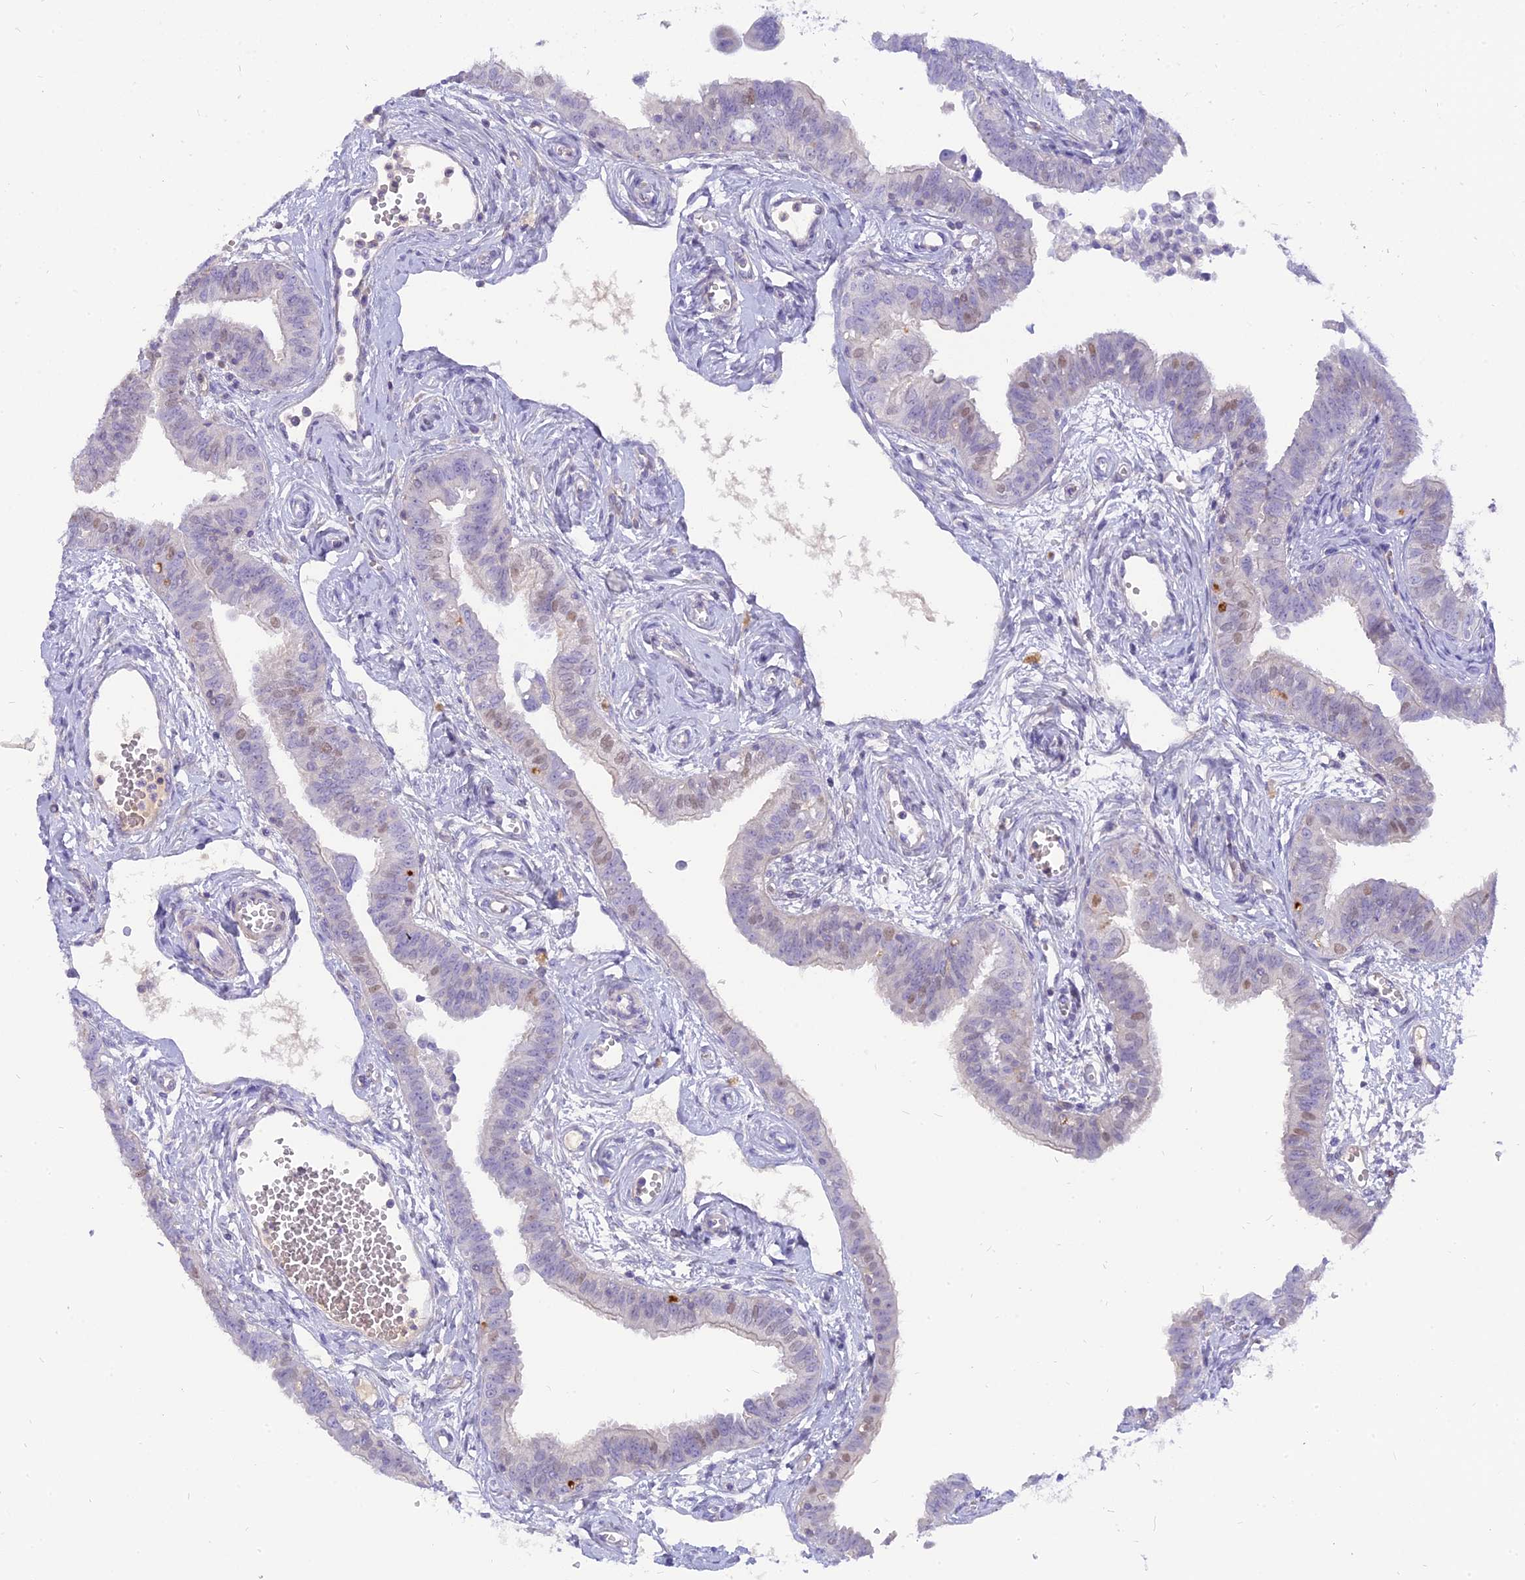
{"staining": {"intensity": "moderate", "quantity": "<25%", "location": "nuclear"}, "tissue": "fallopian tube", "cell_type": "Glandular cells", "image_type": "normal", "snomed": [{"axis": "morphology", "description": "Normal tissue, NOS"}, {"axis": "morphology", "description": "Carcinoma, NOS"}, {"axis": "topography", "description": "Fallopian tube"}, {"axis": "topography", "description": "Ovary"}], "caption": "Glandular cells demonstrate moderate nuclear expression in about <25% of cells in benign fallopian tube.", "gene": "MBD3L1", "patient": {"sex": "female", "age": 59}}